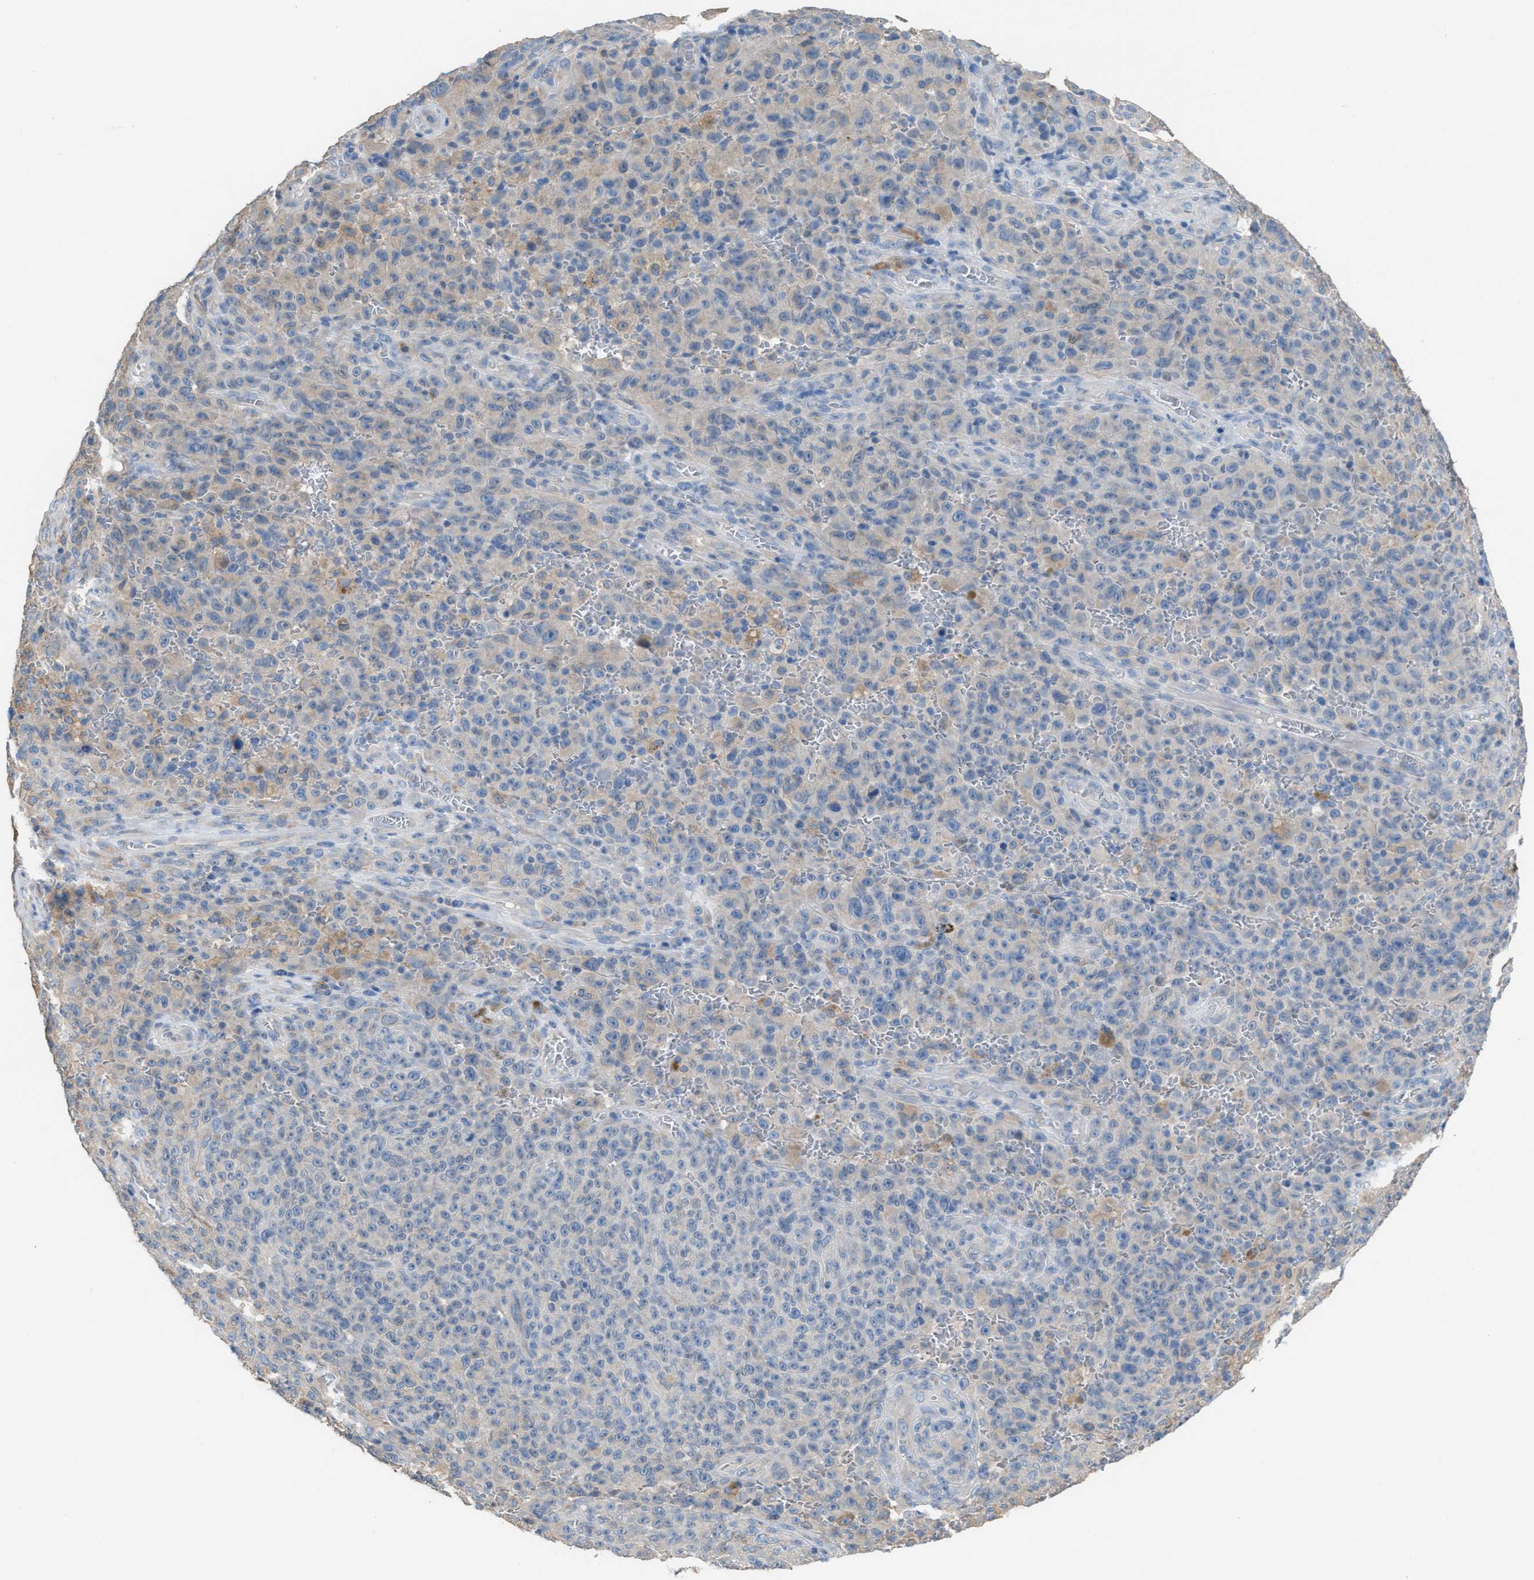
{"staining": {"intensity": "negative", "quantity": "none", "location": "none"}, "tissue": "melanoma", "cell_type": "Tumor cells", "image_type": "cancer", "snomed": [{"axis": "morphology", "description": "Malignant melanoma, NOS"}, {"axis": "topography", "description": "Skin"}], "caption": "Tumor cells are negative for protein expression in human malignant melanoma.", "gene": "NQO2", "patient": {"sex": "female", "age": 82}}